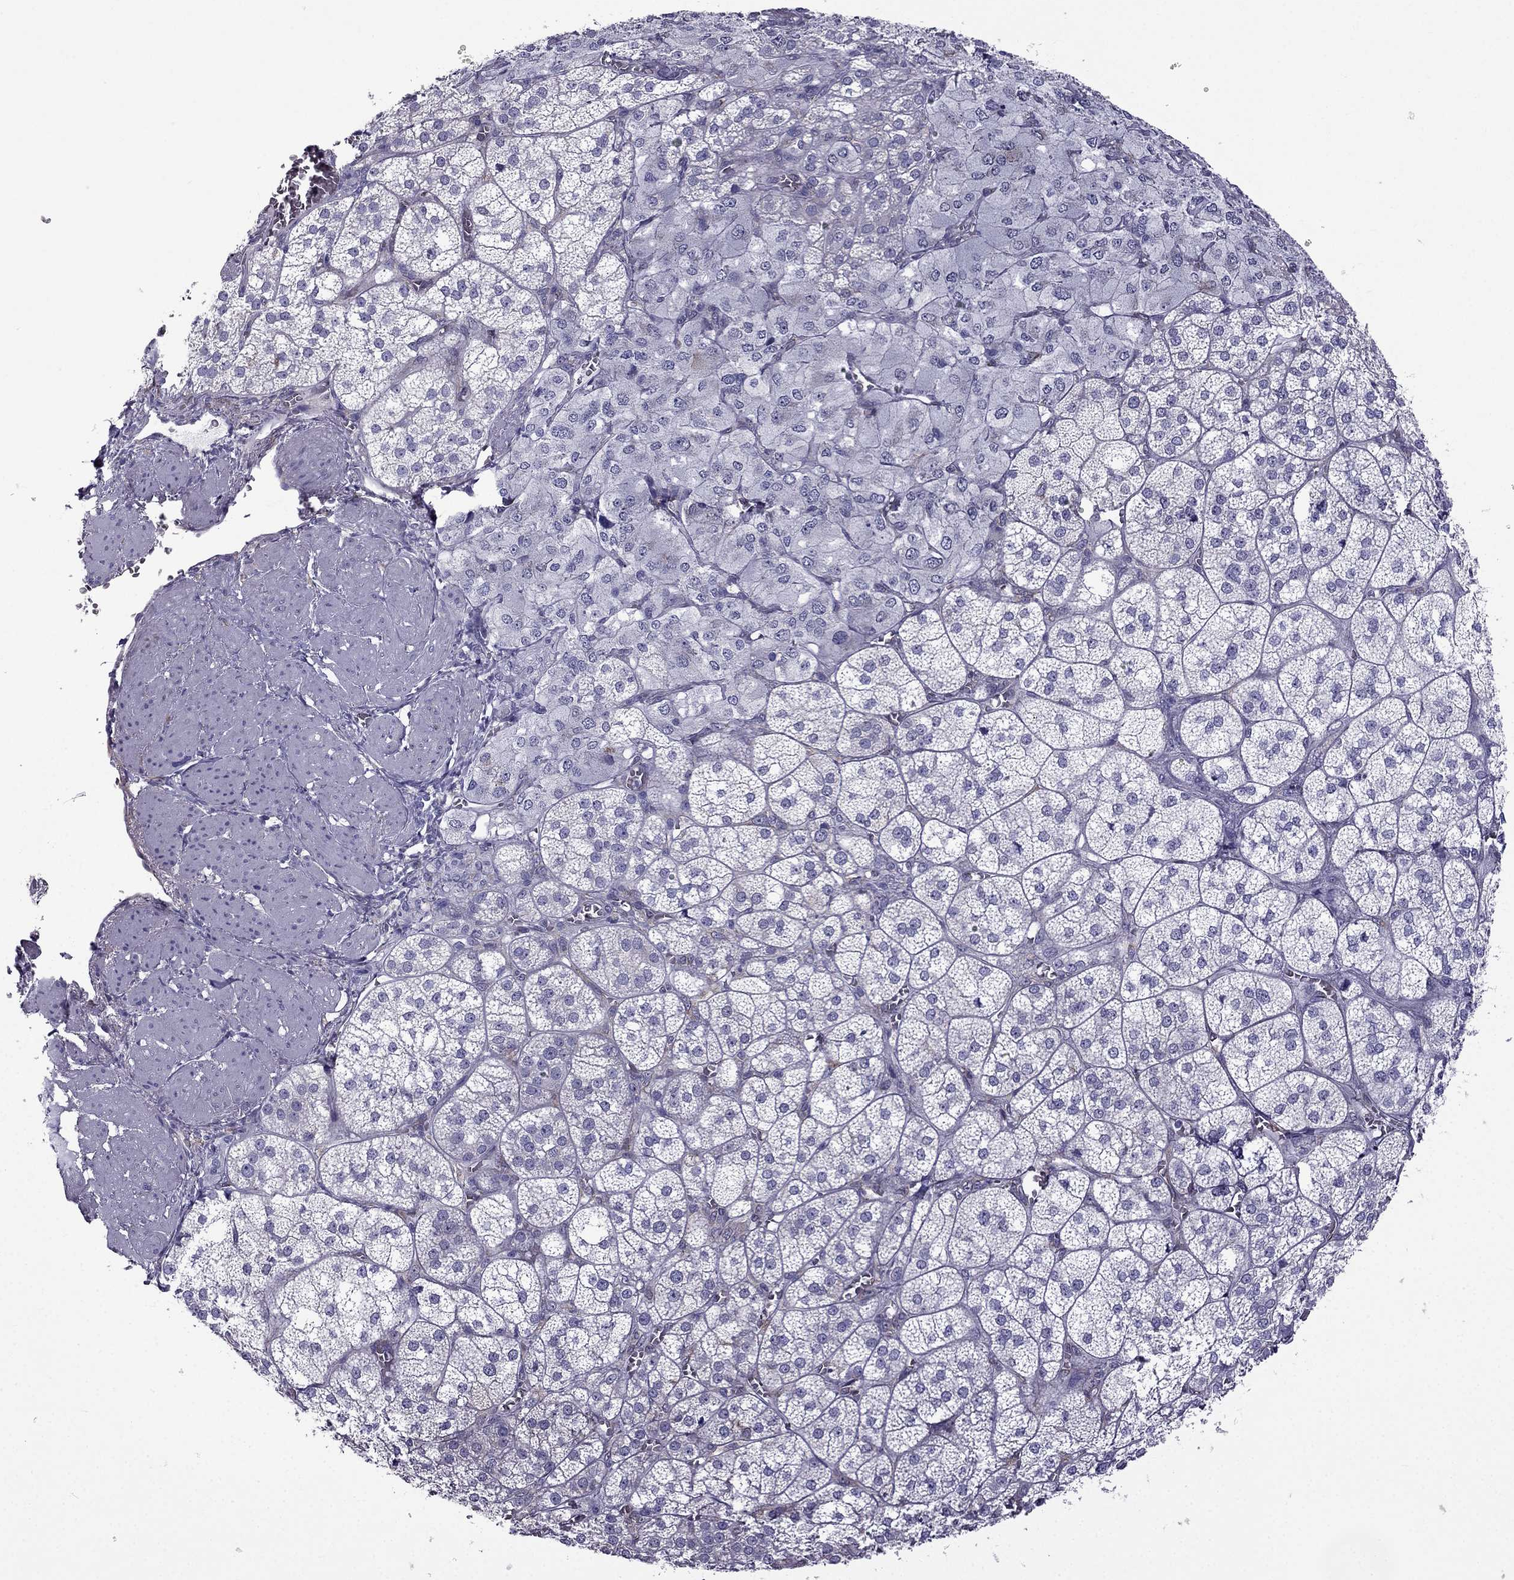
{"staining": {"intensity": "negative", "quantity": "none", "location": "none"}, "tissue": "adrenal gland", "cell_type": "Glandular cells", "image_type": "normal", "snomed": [{"axis": "morphology", "description": "Normal tissue, NOS"}, {"axis": "topography", "description": "Adrenal gland"}], "caption": "IHC image of normal adrenal gland stained for a protein (brown), which exhibits no expression in glandular cells.", "gene": "IKBIP", "patient": {"sex": "female", "age": 60}}